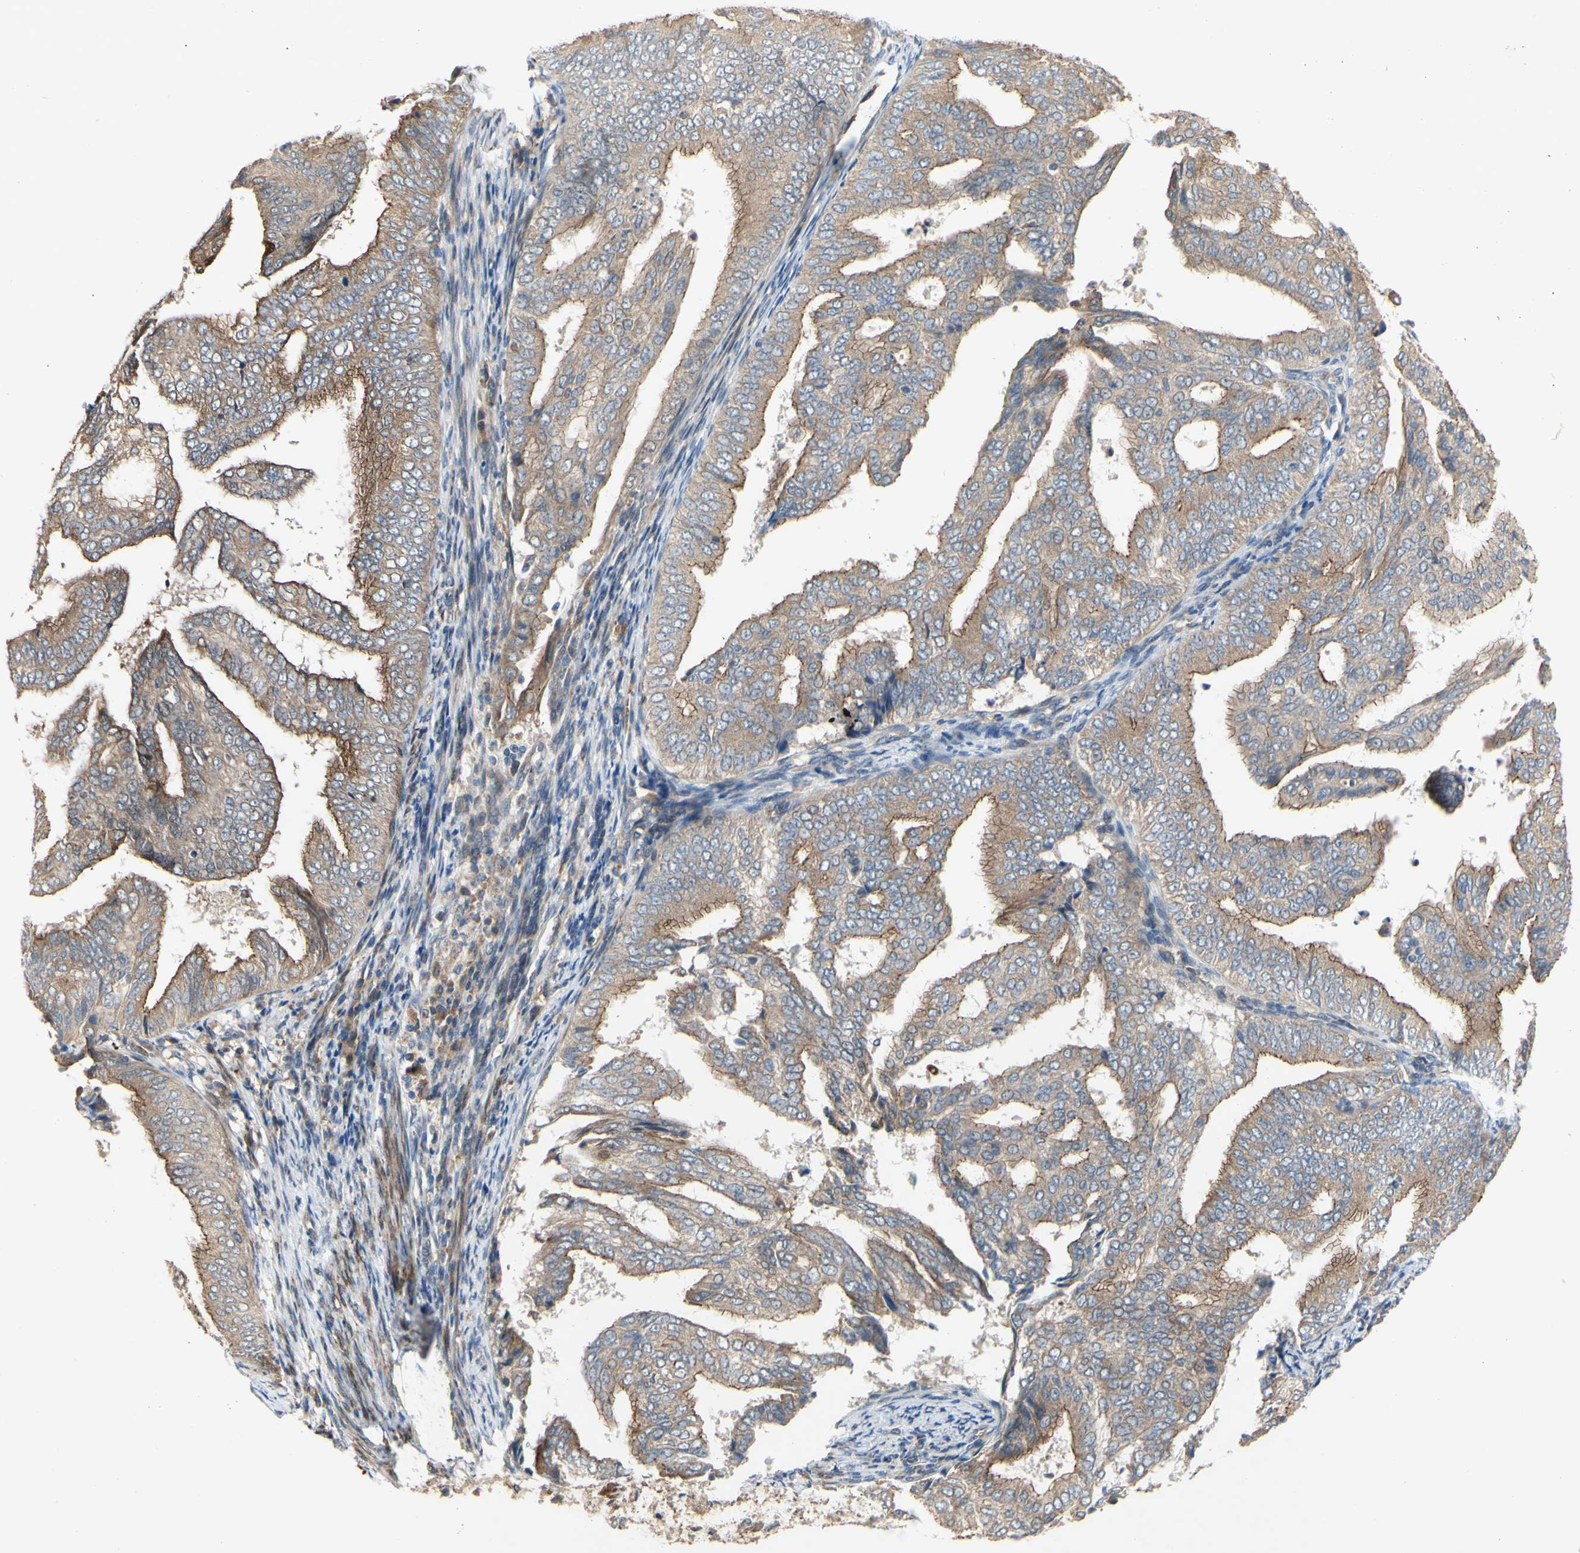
{"staining": {"intensity": "moderate", "quantity": ">75%", "location": "cytoplasmic/membranous"}, "tissue": "endometrial cancer", "cell_type": "Tumor cells", "image_type": "cancer", "snomed": [{"axis": "morphology", "description": "Adenocarcinoma, NOS"}, {"axis": "topography", "description": "Endometrium"}], "caption": "Human endometrial cancer (adenocarcinoma) stained with a brown dye reveals moderate cytoplasmic/membranous positive positivity in about >75% of tumor cells.", "gene": "PDGFB", "patient": {"sex": "female", "age": 58}}